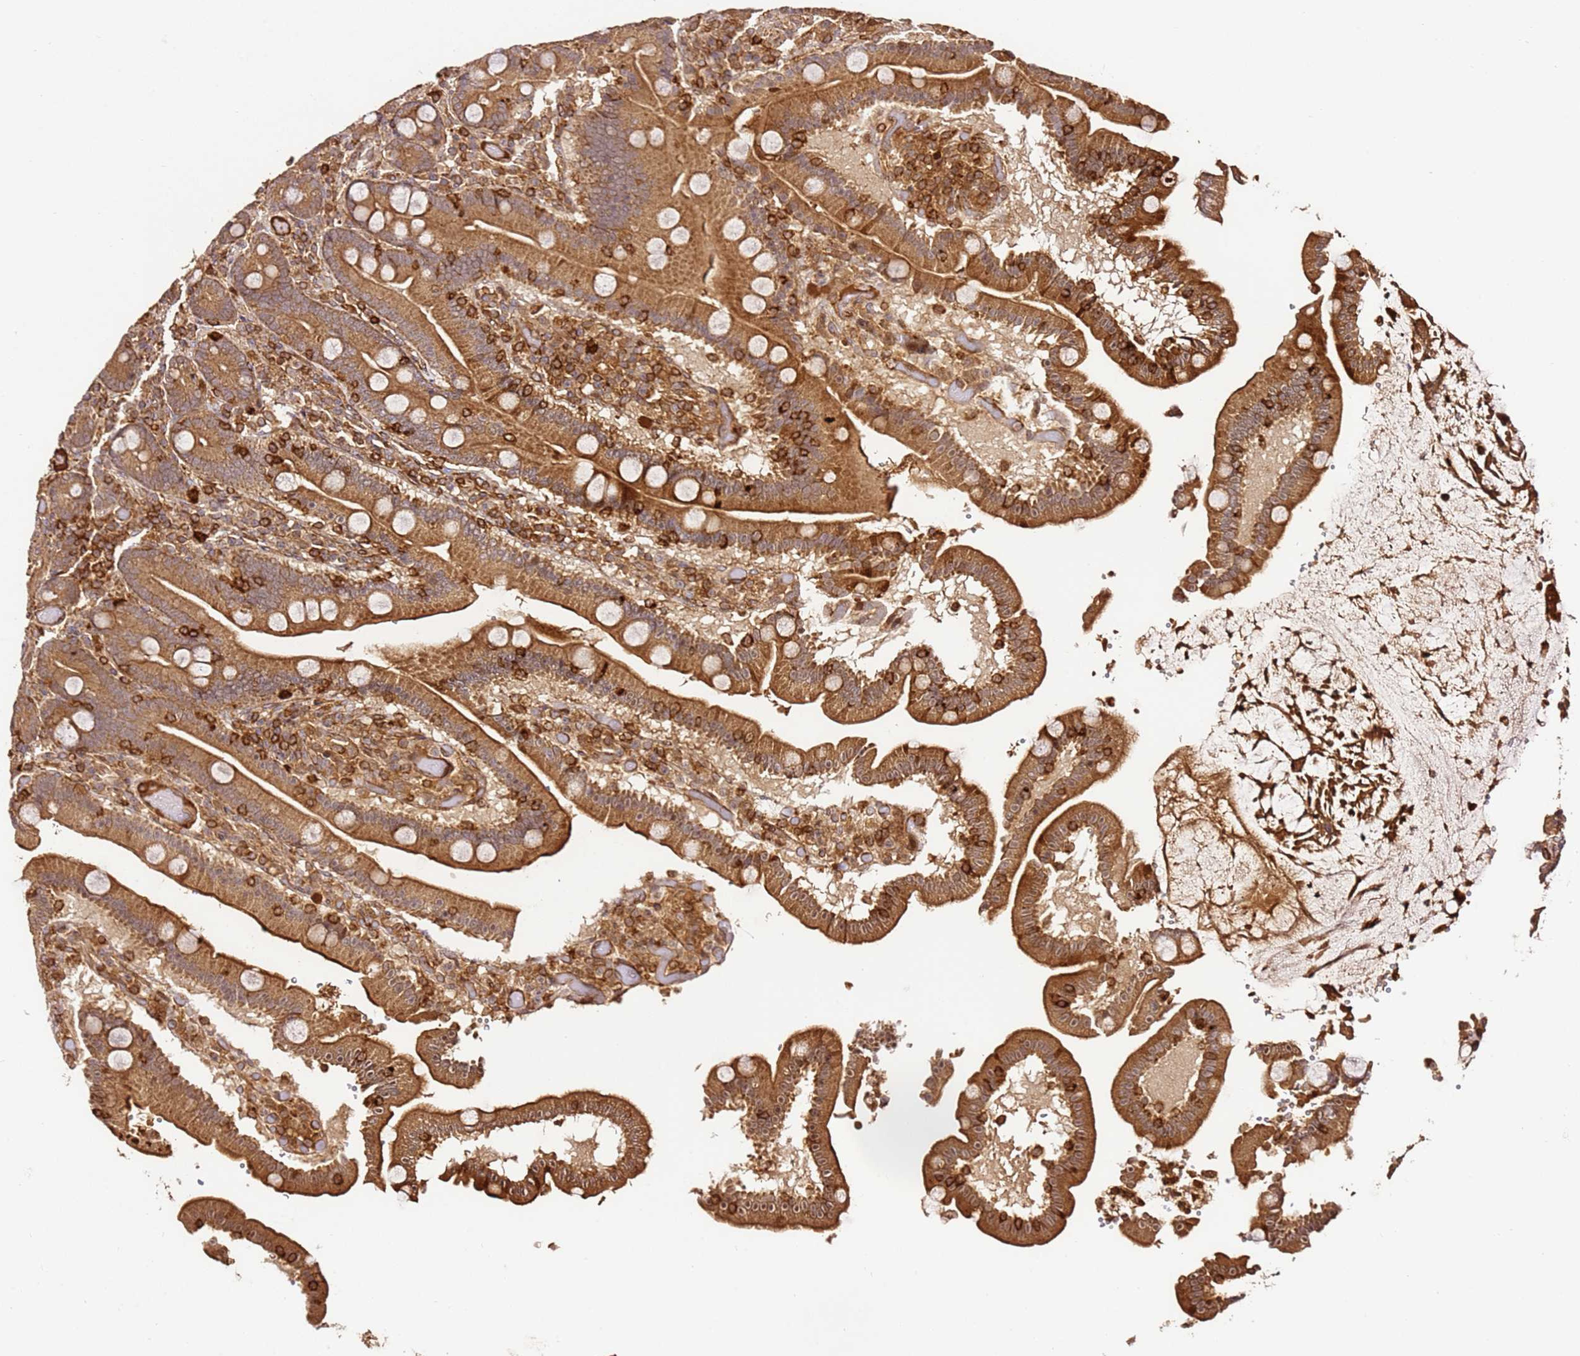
{"staining": {"intensity": "moderate", "quantity": ">75%", "location": "cytoplasmic/membranous"}, "tissue": "duodenum", "cell_type": "Glandular cells", "image_type": "normal", "snomed": [{"axis": "morphology", "description": "Normal tissue, NOS"}, {"axis": "topography", "description": "Duodenum"}], "caption": "Human duodenum stained with a brown dye shows moderate cytoplasmic/membranous positive expression in about >75% of glandular cells.", "gene": "KATNAL2", "patient": {"sex": "female", "age": 62}}